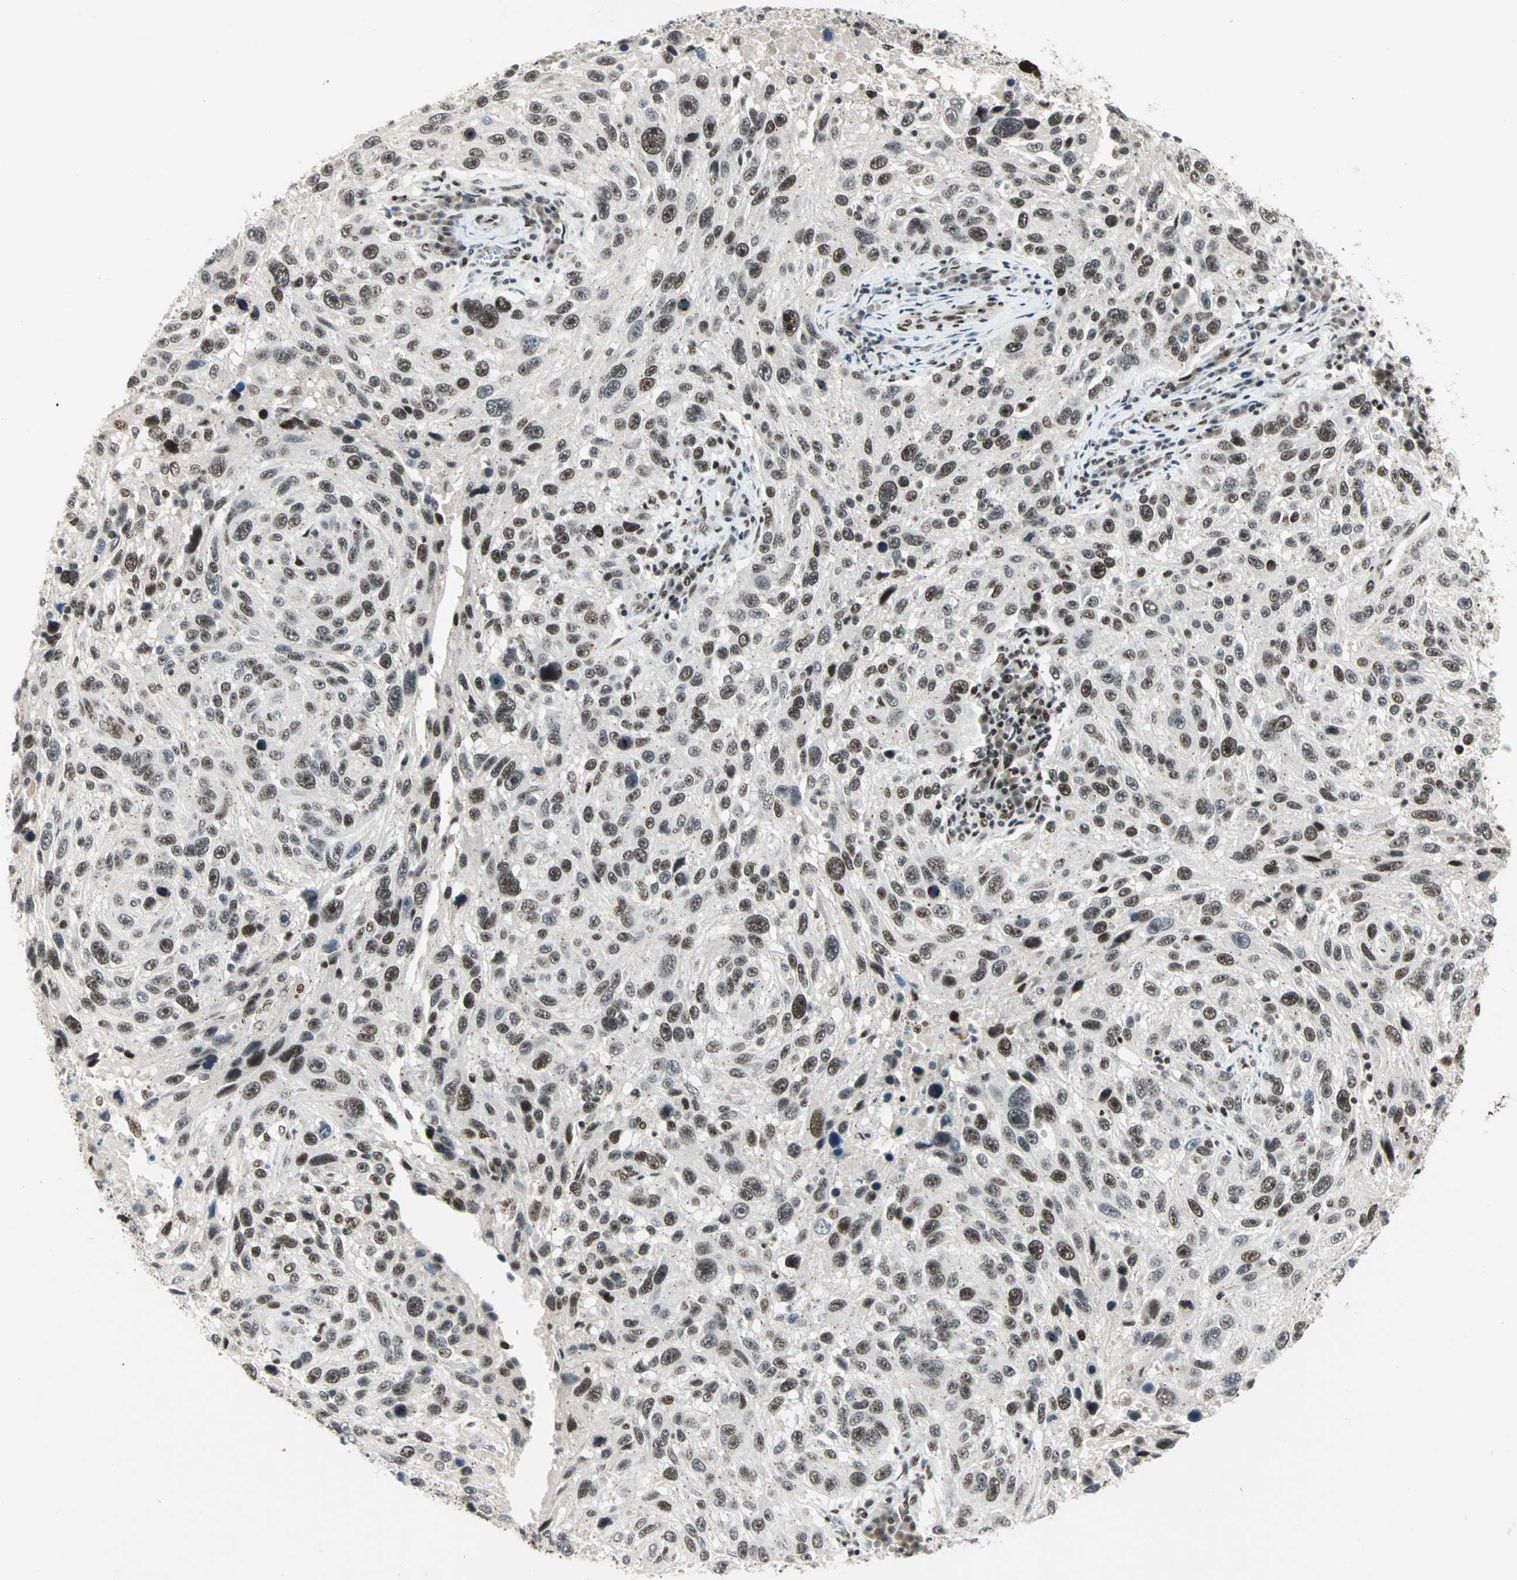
{"staining": {"intensity": "moderate", "quantity": ">75%", "location": "nuclear"}, "tissue": "melanoma", "cell_type": "Tumor cells", "image_type": "cancer", "snomed": [{"axis": "morphology", "description": "Malignant melanoma, NOS"}, {"axis": "topography", "description": "Skin"}], "caption": "Melanoma stained for a protein reveals moderate nuclear positivity in tumor cells.", "gene": "BLM", "patient": {"sex": "male", "age": 53}}